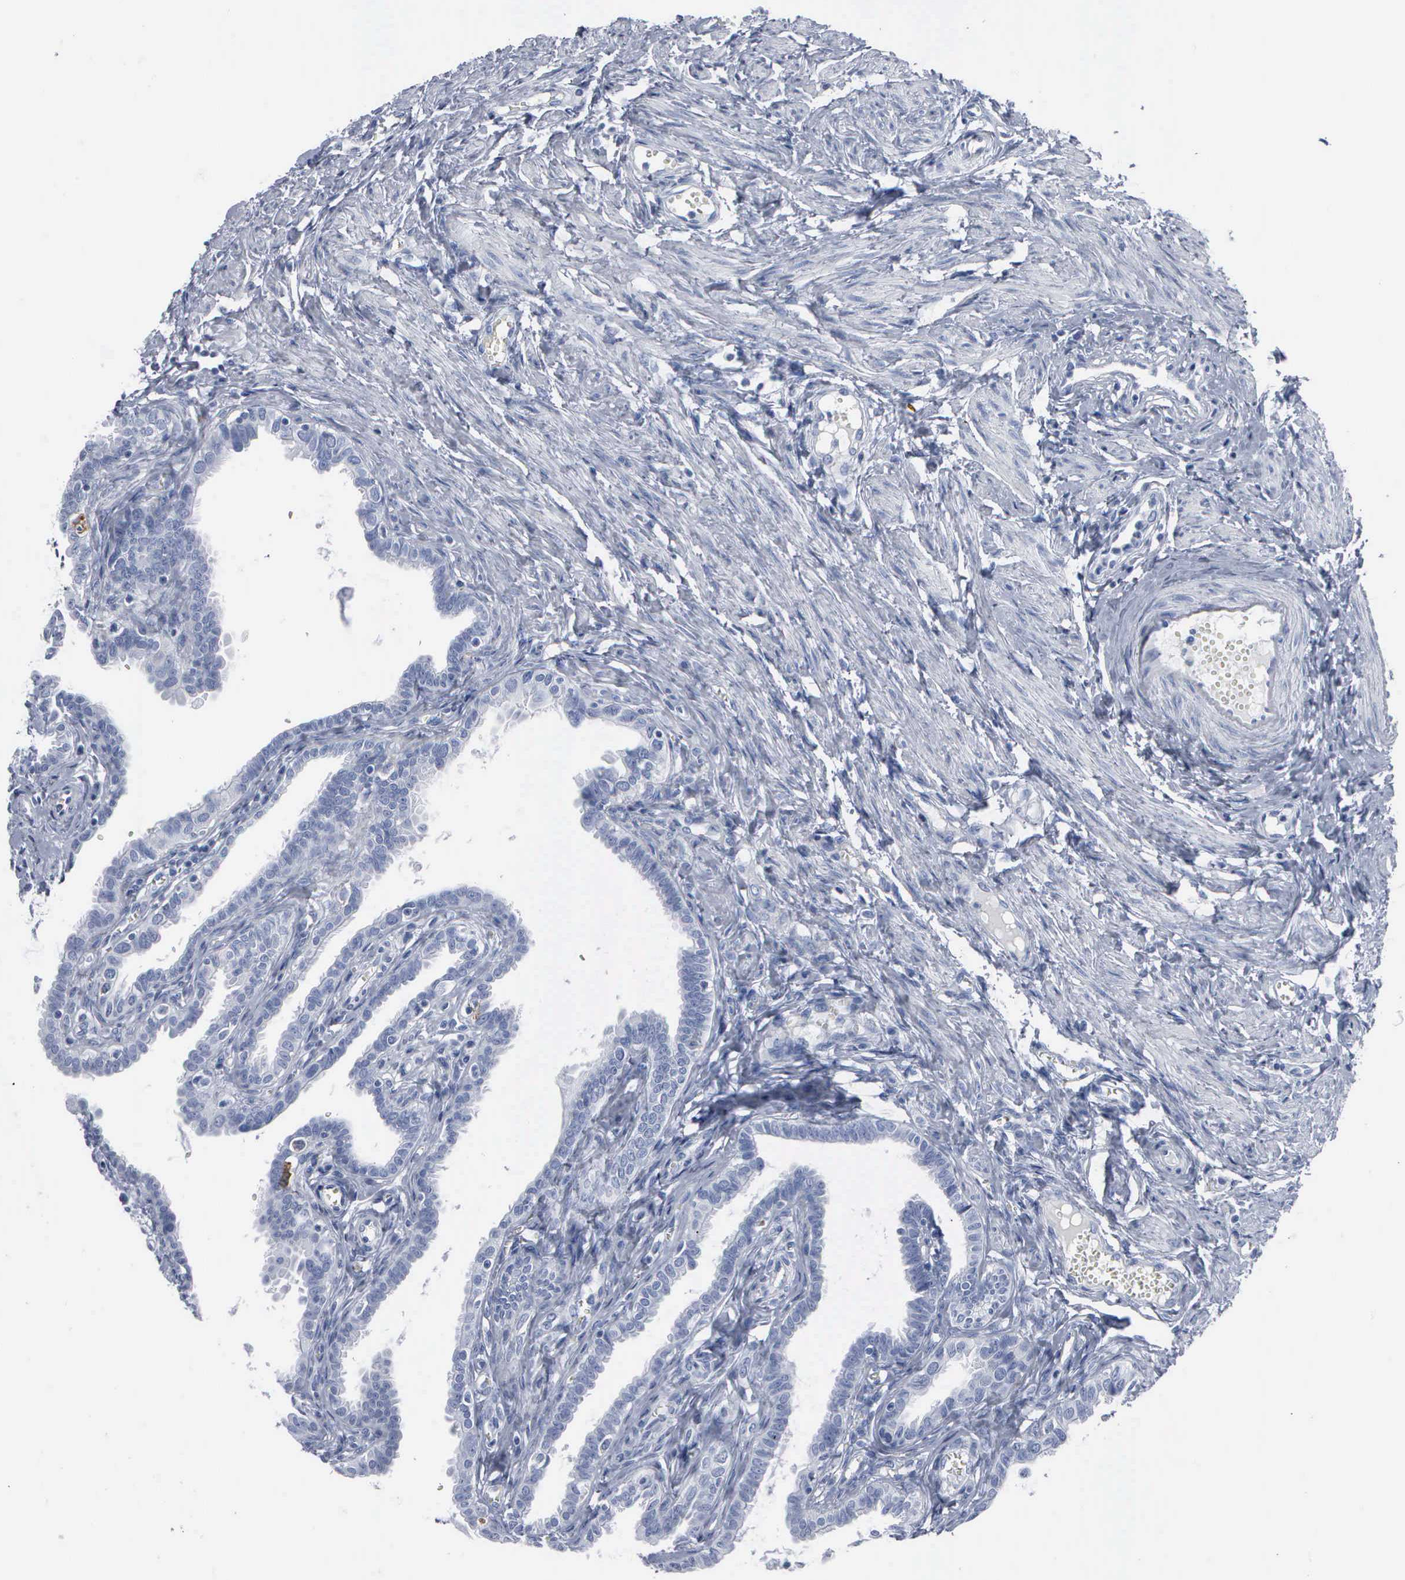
{"staining": {"intensity": "weak", "quantity": "<25%", "location": "cytoplasmic/membranous"}, "tissue": "fallopian tube", "cell_type": "Glandular cells", "image_type": "normal", "snomed": [{"axis": "morphology", "description": "Normal tissue, NOS"}, {"axis": "topography", "description": "Fallopian tube"}], "caption": "Immunohistochemical staining of normal fallopian tube demonstrates no significant staining in glandular cells.", "gene": "CCNB1", "patient": {"sex": "female", "age": 67}}